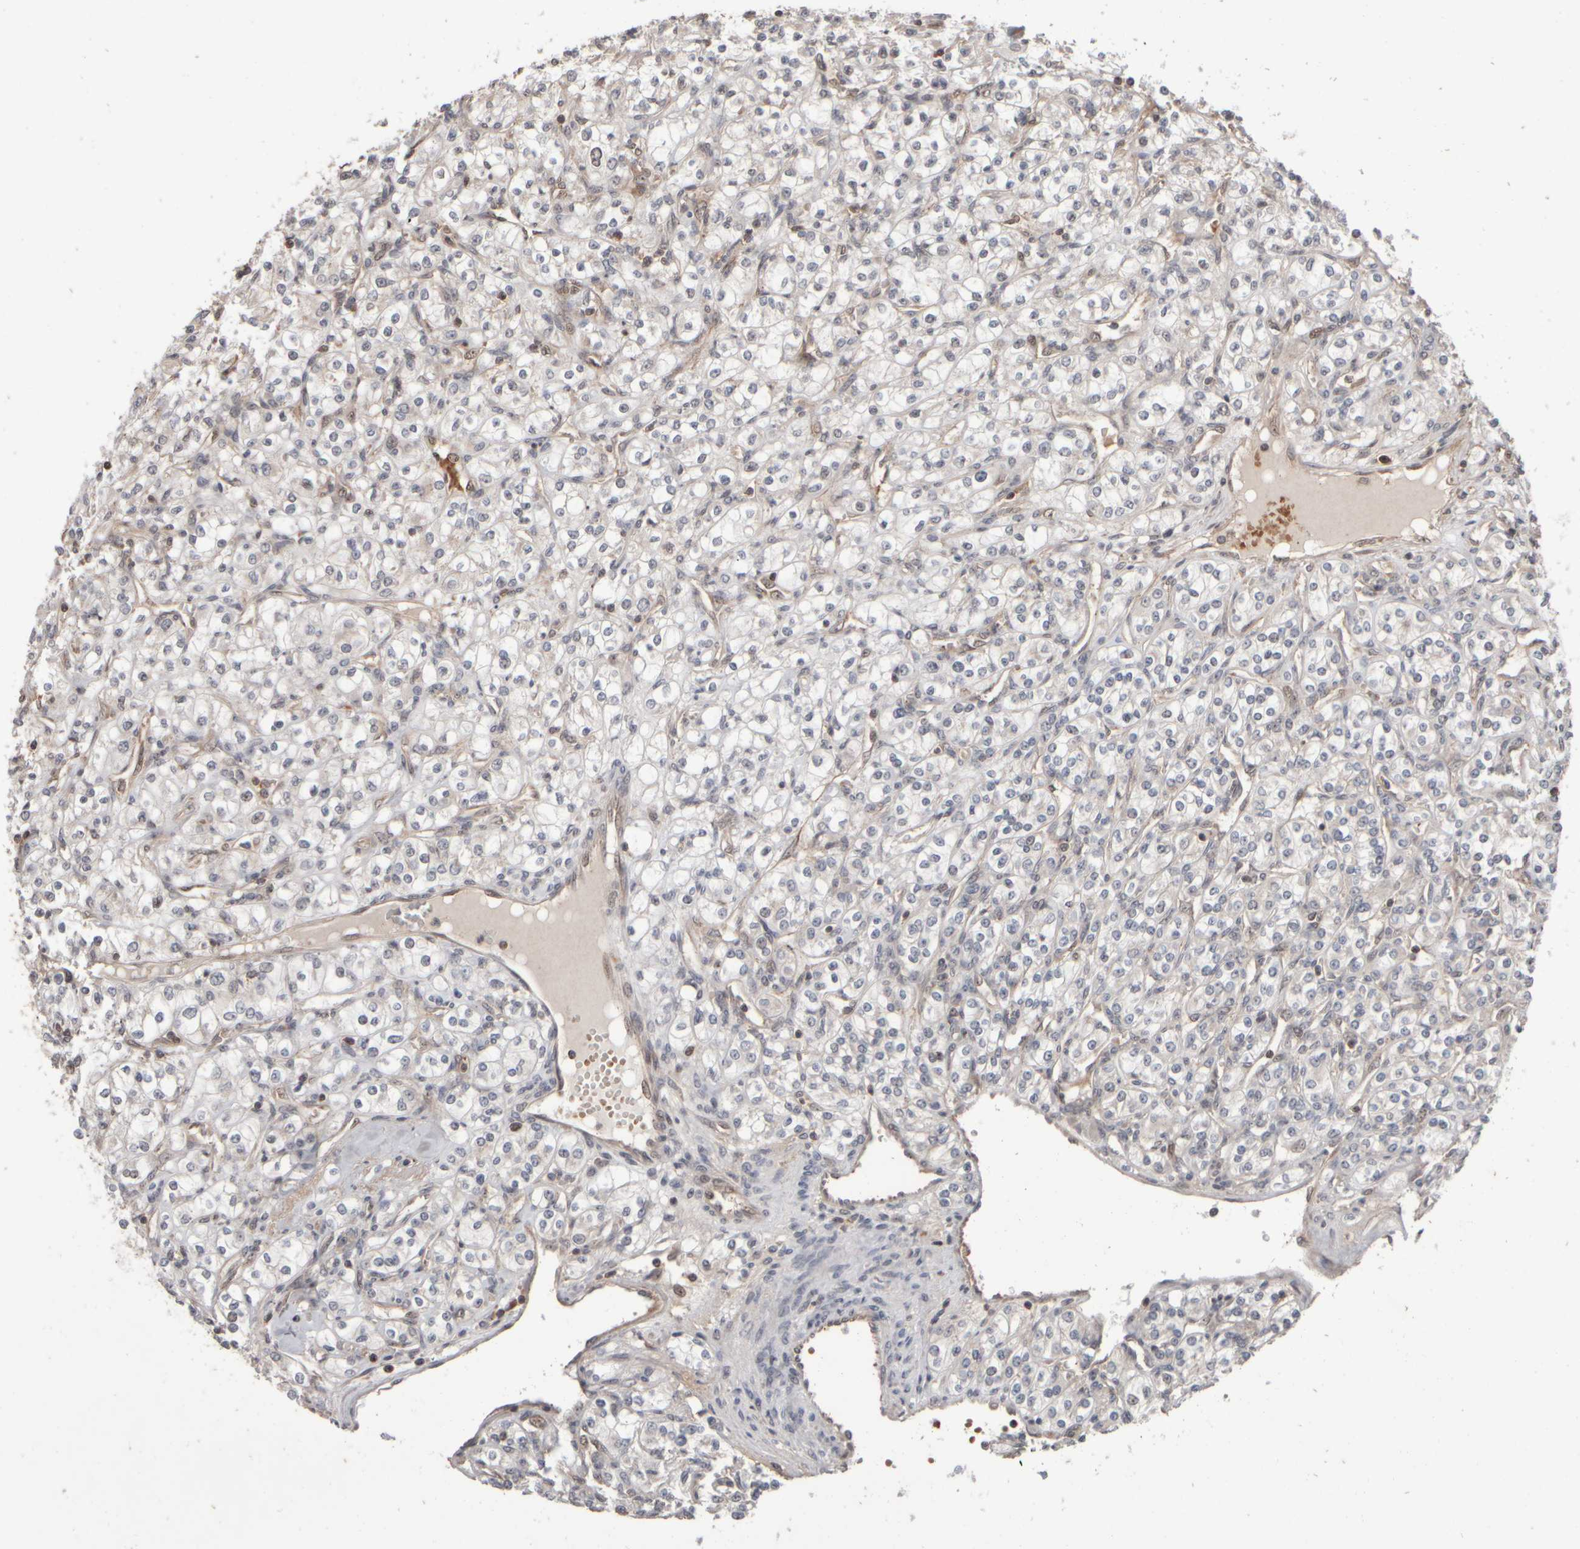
{"staining": {"intensity": "negative", "quantity": "none", "location": "none"}, "tissue": "renal cancer", "cell_type": "Tumor cells", "image_type": "cancer", "snomed": [{"axis": "morphology", "description": "Adenocarcinoma, NOS"}, {"axis": "topography", "description": "Kidney"}], "caption": "Histopathology image shows no significant protein expression in tumor cells of renal cancer (adenocarcinoma).", "gene": "ABHD11", "patient": {"sex": "male", "age": 77}}